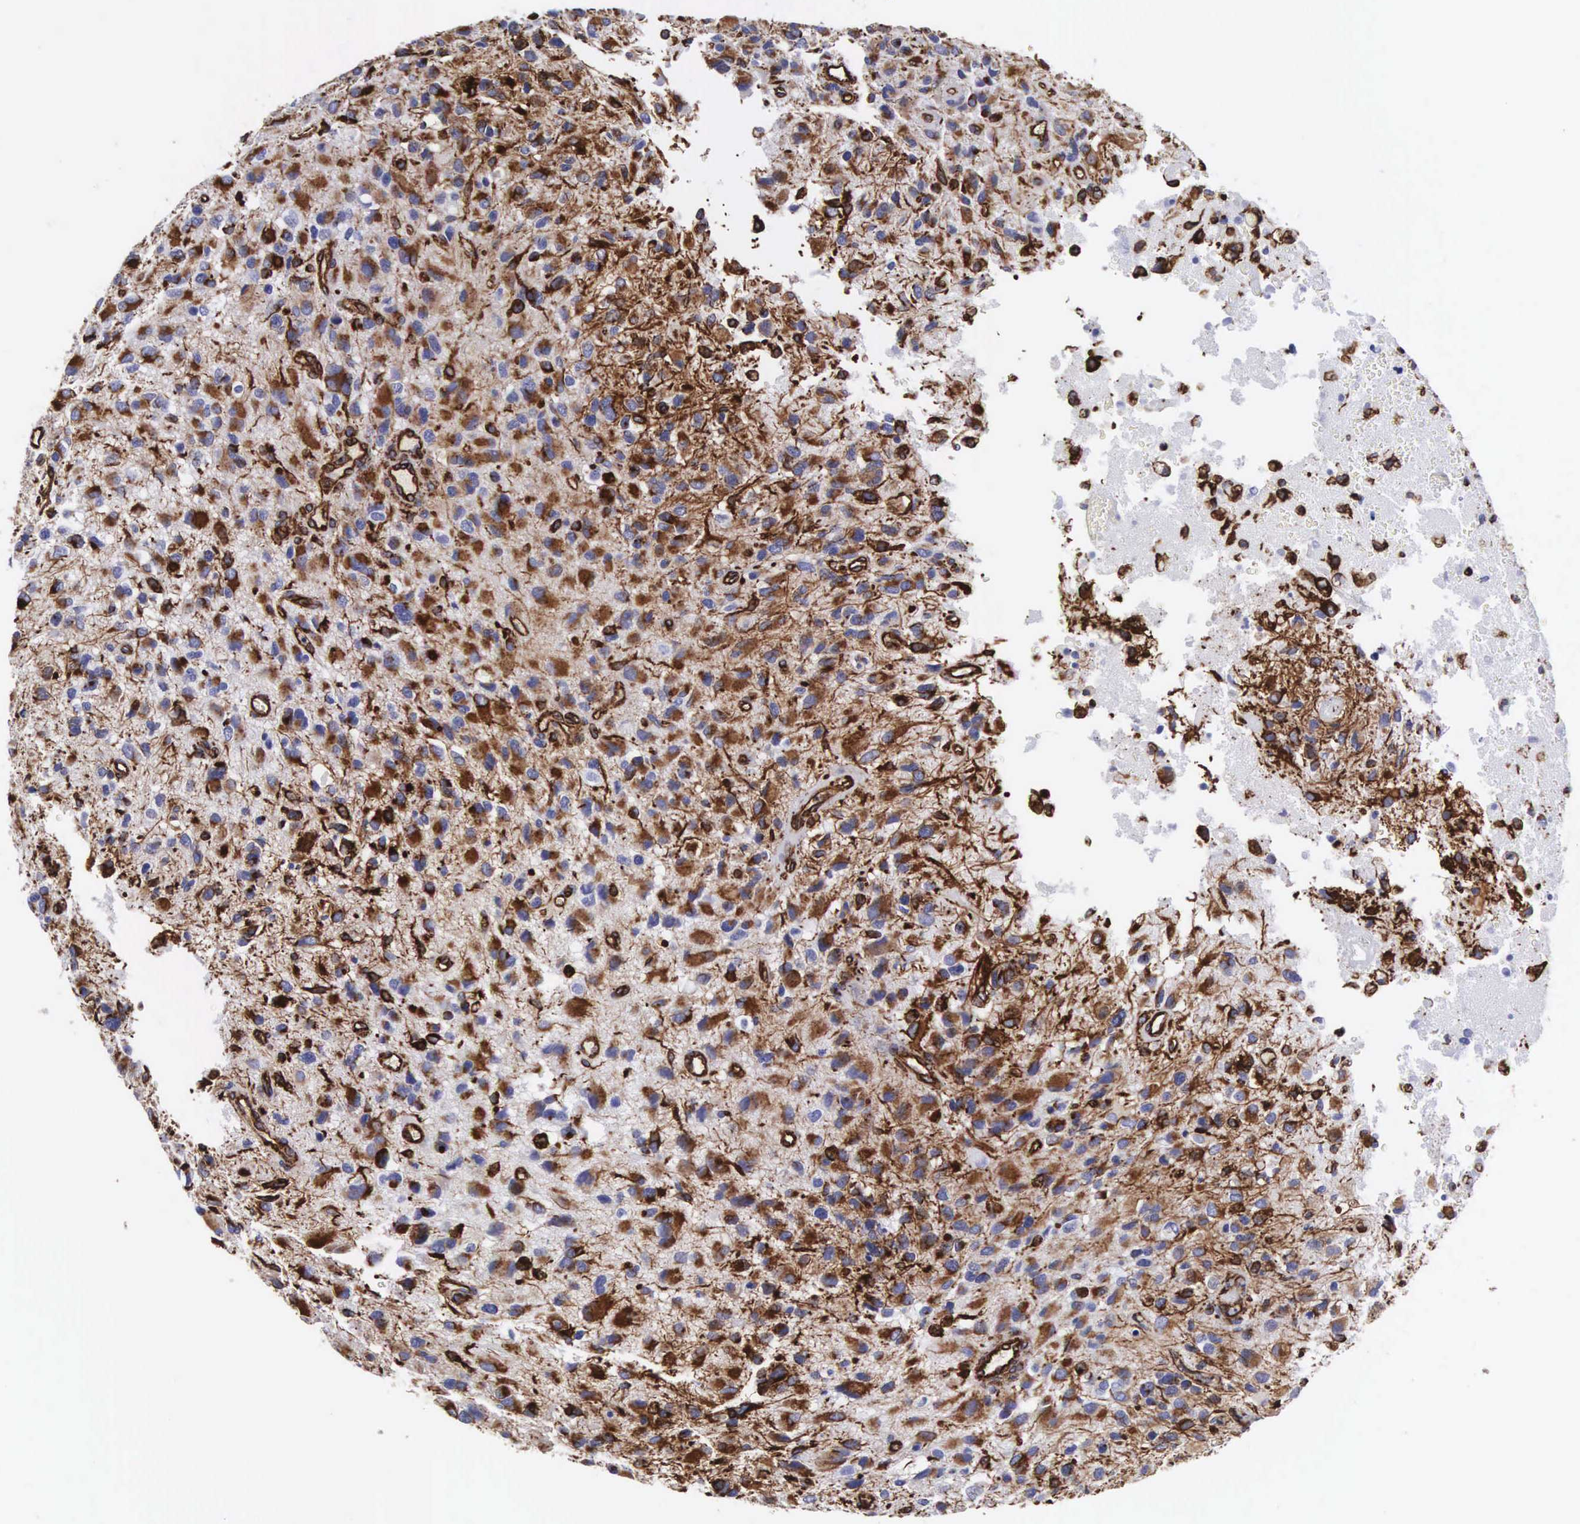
{"staining": {"intensity": "strong", "quantity": "25%-75%", "location": "cytoplasmic/membranous"}, "tissue": "glioma", "cell_type": "Tumor cells", "image_type": "cancer", "snomed": [{"axis": "morphology", "description": "Glioma, malignant, High grade"}, {"axis": "topography", "description": "Brain"}], "caption": "About 25%-75% of tumor cells in glioma exhibit strong cytoplasmic/membranous protein expression as visualized by brown immunohistochemical staining.", "gene": "VIM", "patient": {"sex": "male", "age": 69}}